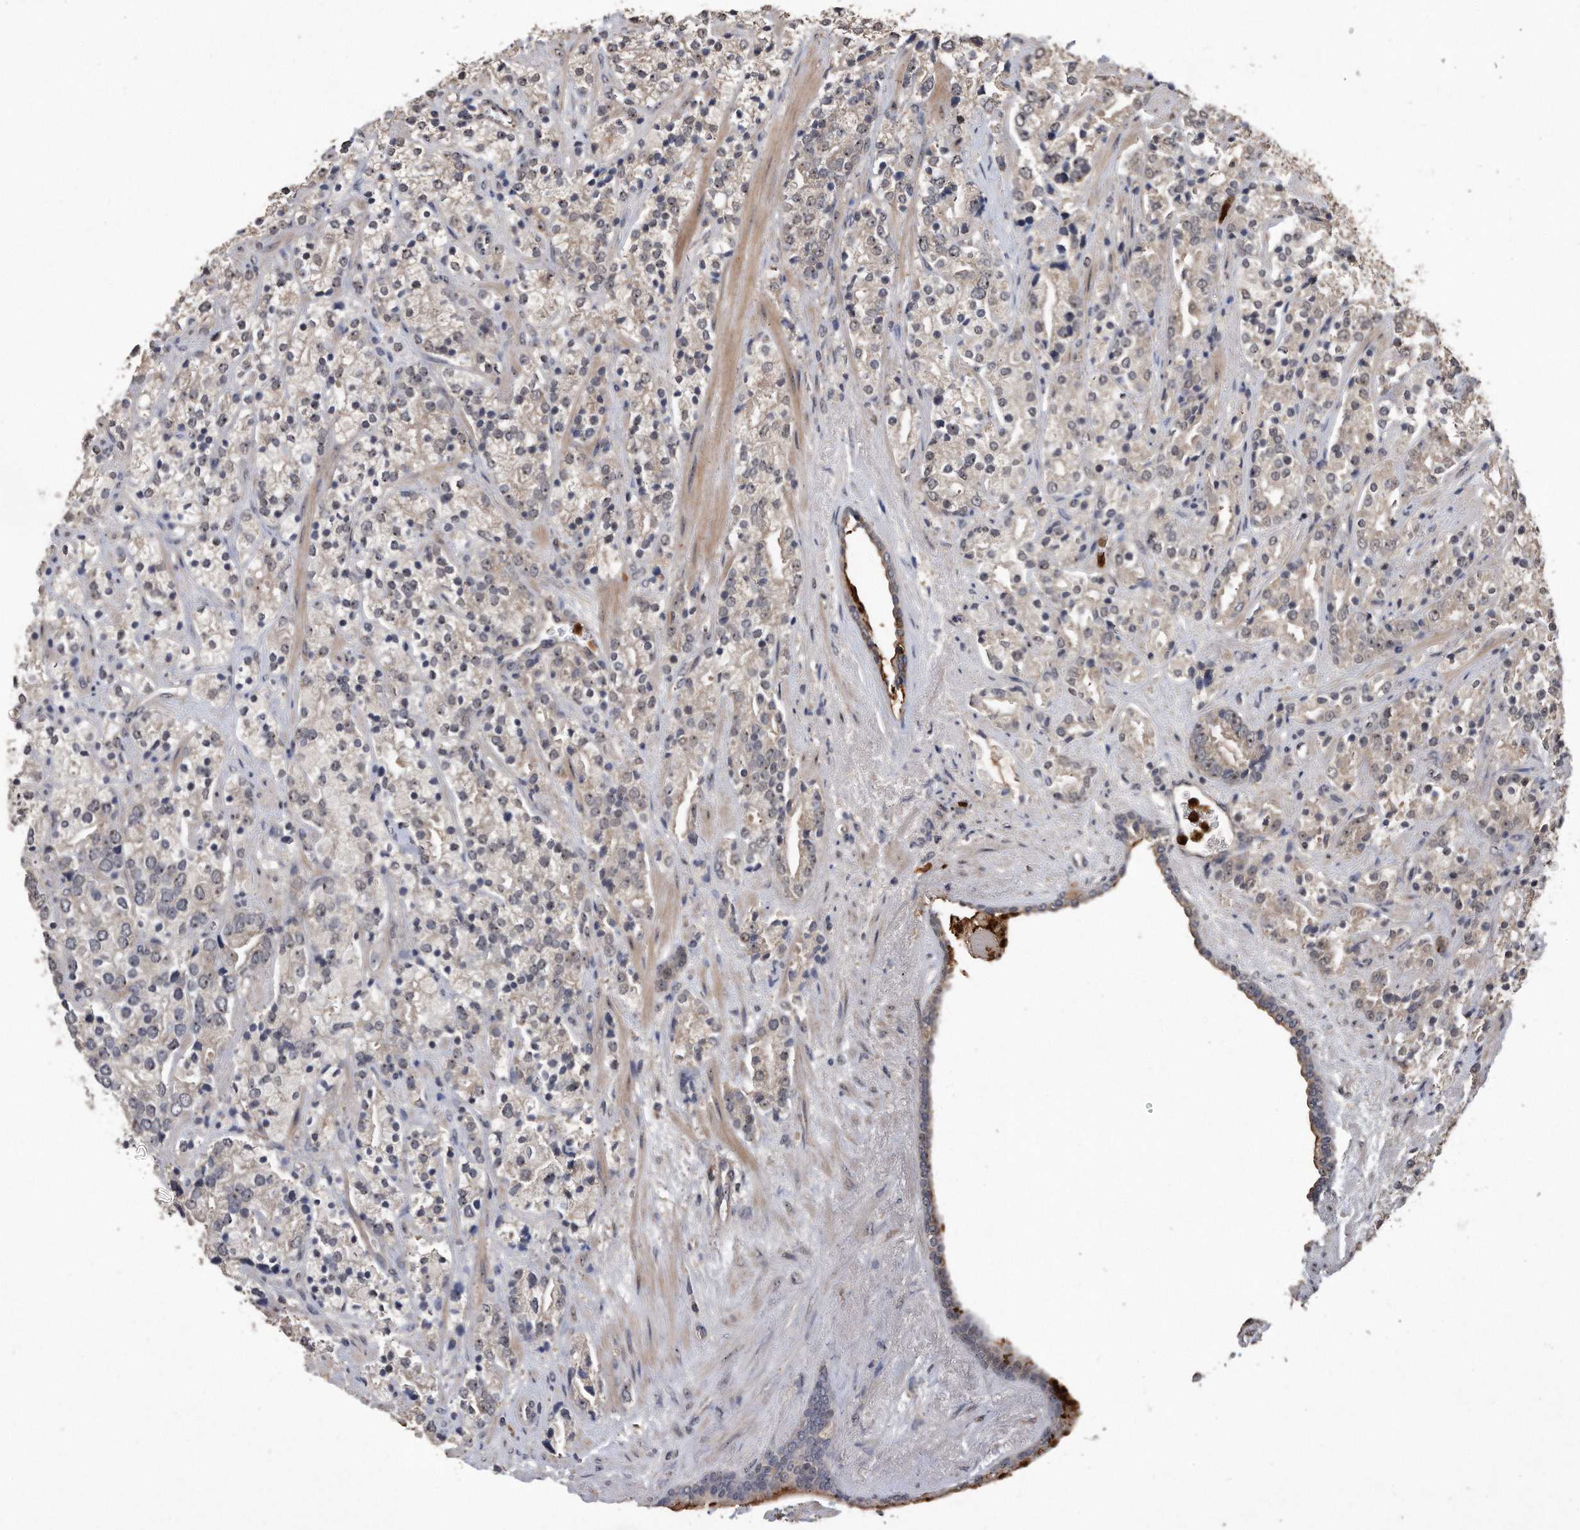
{"staining": {"intensity": "negative", "quantity": "none", "location": "none"}, "tissue": "prostate cancer", "cell_type": "Tumor cells", "image_type": "cancer", "snomed": [{"axis": "morphology", "description": "Adenocarcinoma, High grade"}, {"axis": "topography", "description": "Prostate"}], "caption": "The IHC histopathology image has no significant staining in tumor cells of adenocarcinoma (high-grade) (prostate) tissue.", "gene": "PELO", "patient": {"sex": "male", "age": 71}}